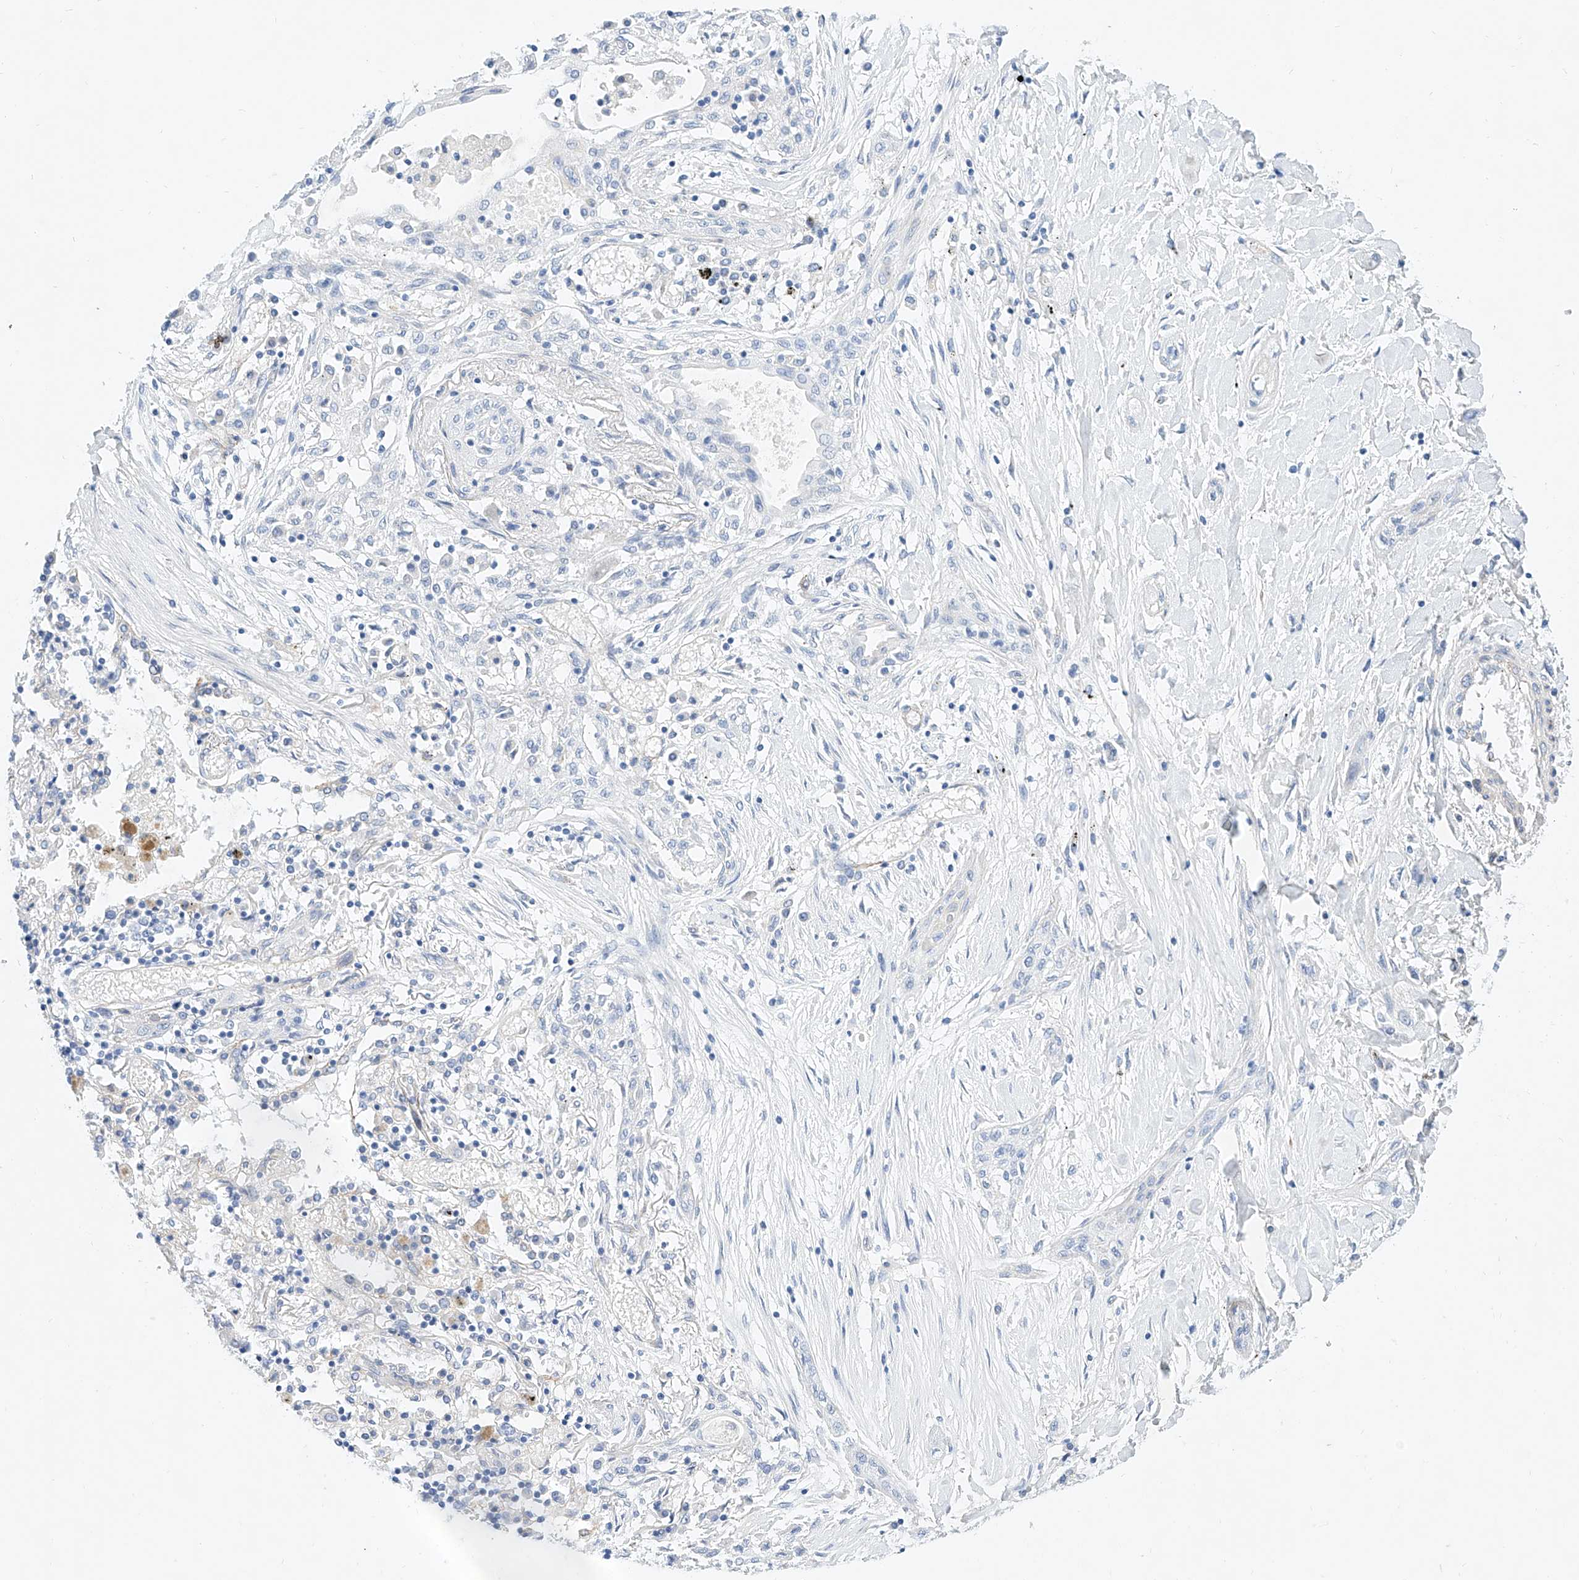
{"staining": {"intensity": "negative", "quantity": "none", "location": "none"}, "tissue": "lung cancer", "cell_type": "Tumor cells", "image_type": "cancer", "snomed": [{"axis": "morphology", "description": "Squamous cell carcinoma, NOS"}, {"axis": "topography", "description": "Lung"}], "caption": "An IHC micrograph of lung cancer is shown. There is no staining in tumor cells of lung cancer.", "gene": "SBSPON", "patient": {"sex": "female", "age": 47}}